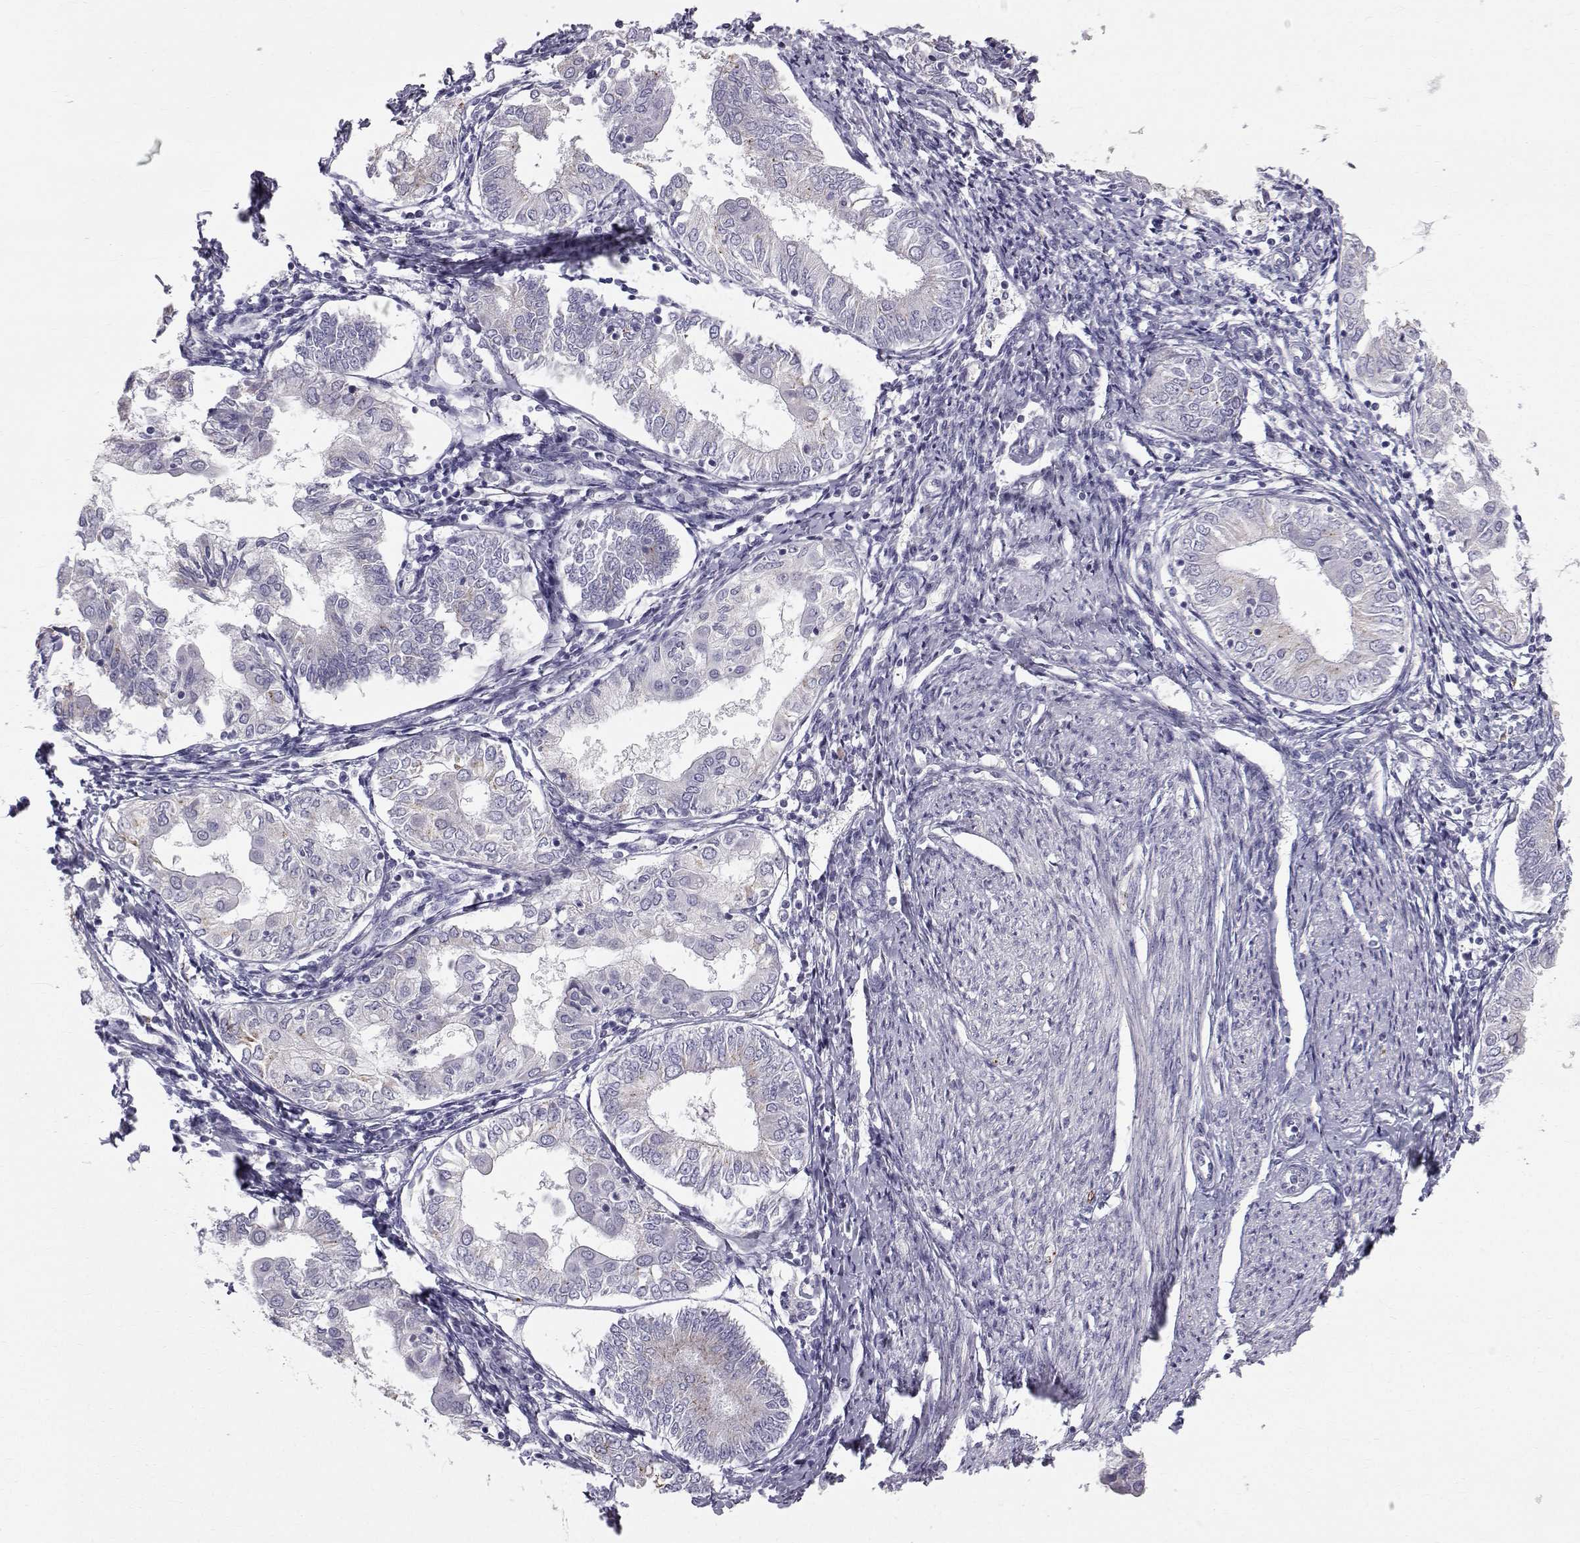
{"staining": {"intensity": "negative", "quantity": "none", "location": "none"}, "tissue": "endometrial cancer", "cell_type": "Tumor cells", "image_type": "cancer", "snomed": [{"axis": "morphology", "description": "Adenocarcinoma, NOS"}, {"axis": "topography", "description": "Endometrium"}], "caption": "There is no significant positivity in tumor cells of adenocarcinoma (endometrial).", "gene": "CALCR", "patient": {"sex": "female", "age": 68}}